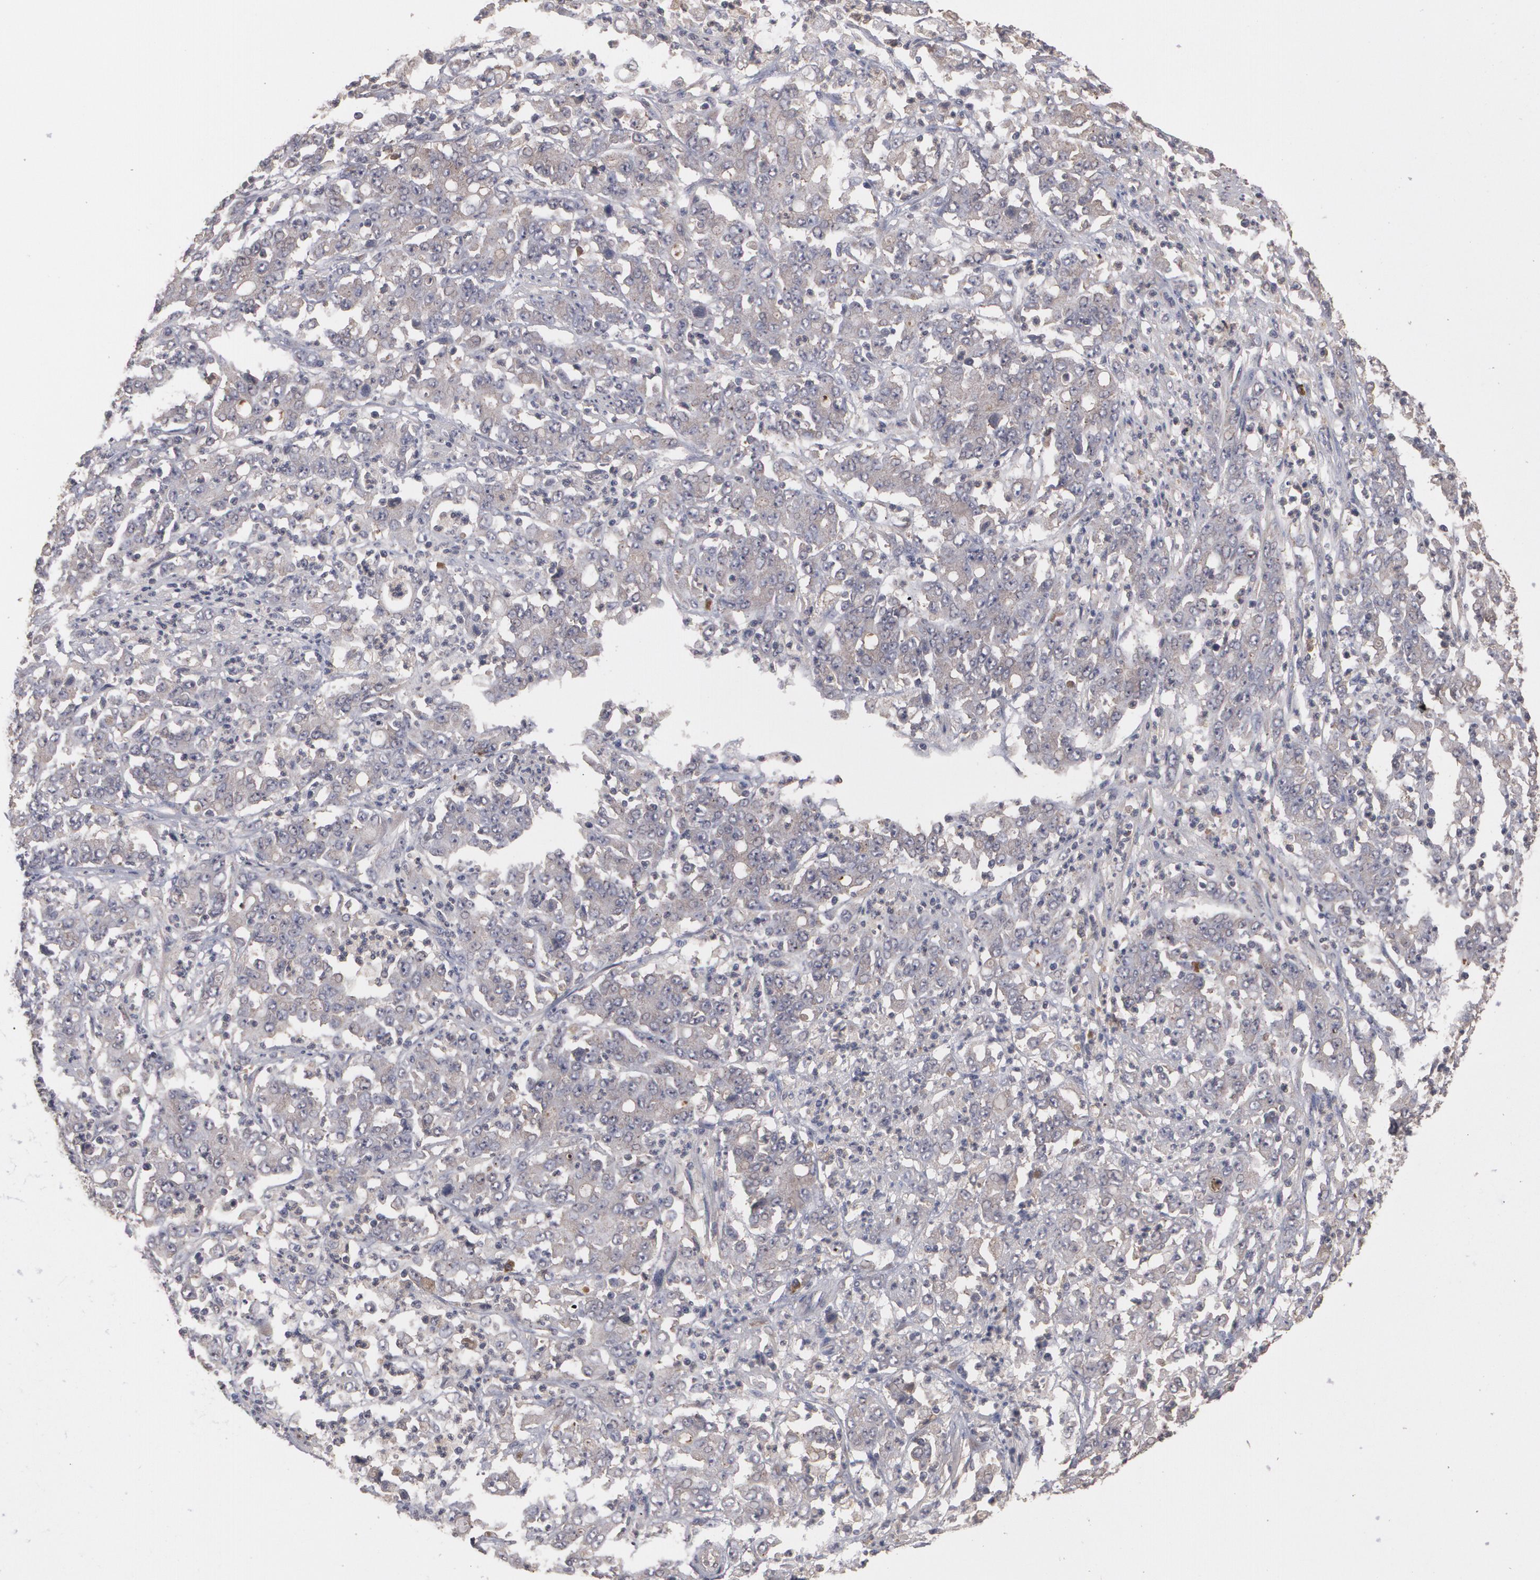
{"staining": {"intensity": "moderate", "quantity": ">75%", "location": "cytoplasmic/membranous"}, "tissue": "stomach cancer", "cell_type": "Tumor cells", "image_type": "cancer", "snomed": [{"axis": "morphology", "description": "Adenocarcinoma, NOS"}, {"axis": "topography", "description": "Stomach, lower"}], "caption": "This is an image of immunohistochemistry (IHC) staining of stomach adenocarcinoma, which shows moderate expression in the cytoplasmic/membranous of tumor cells.", "gene": "ARF6", "patient": {"sex": "female", "age": 71}}